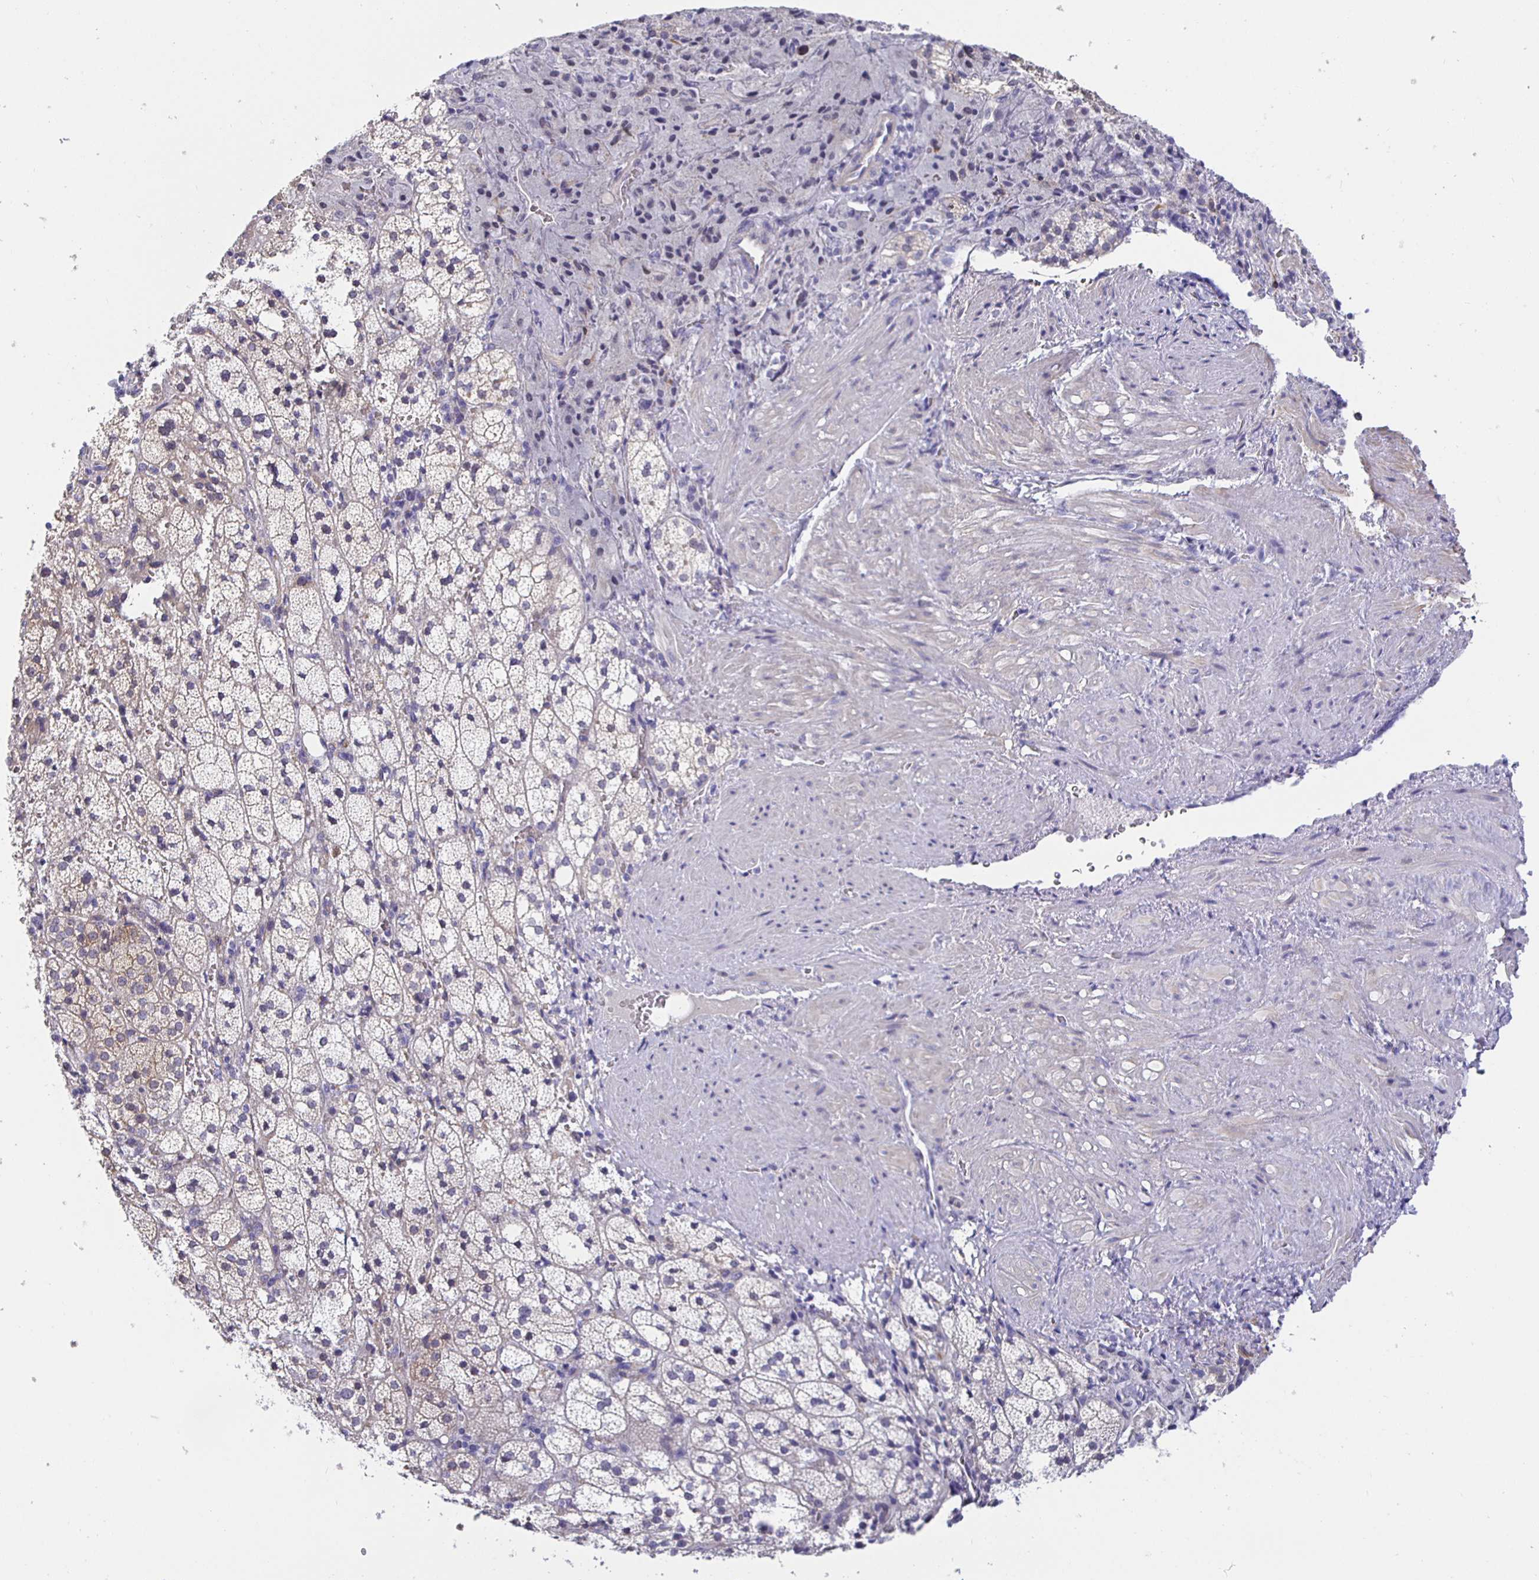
{"staining": {"intensity": "weak", "quantity": "25%-75%", "location": "cytoplasmic/membranous"}, "tissue": "adrenal gland", "cell_type": "Glandular cells", "image_type": "normal", "snomed": [{"axis": "morphology", "description": "Normal tissue, NOS"}, {"axis": "topography", "description": "Adrenal gland"}], "caption": "This photomicrograph demonstrates immunohistochemistry staining of benign human adrenal gland, with low weak cytoplasmic/membranous expression in about 25%-75% of glandular cells.", "gene": "HSPA4L", "patient": {"sex": "male", "age": 53}}